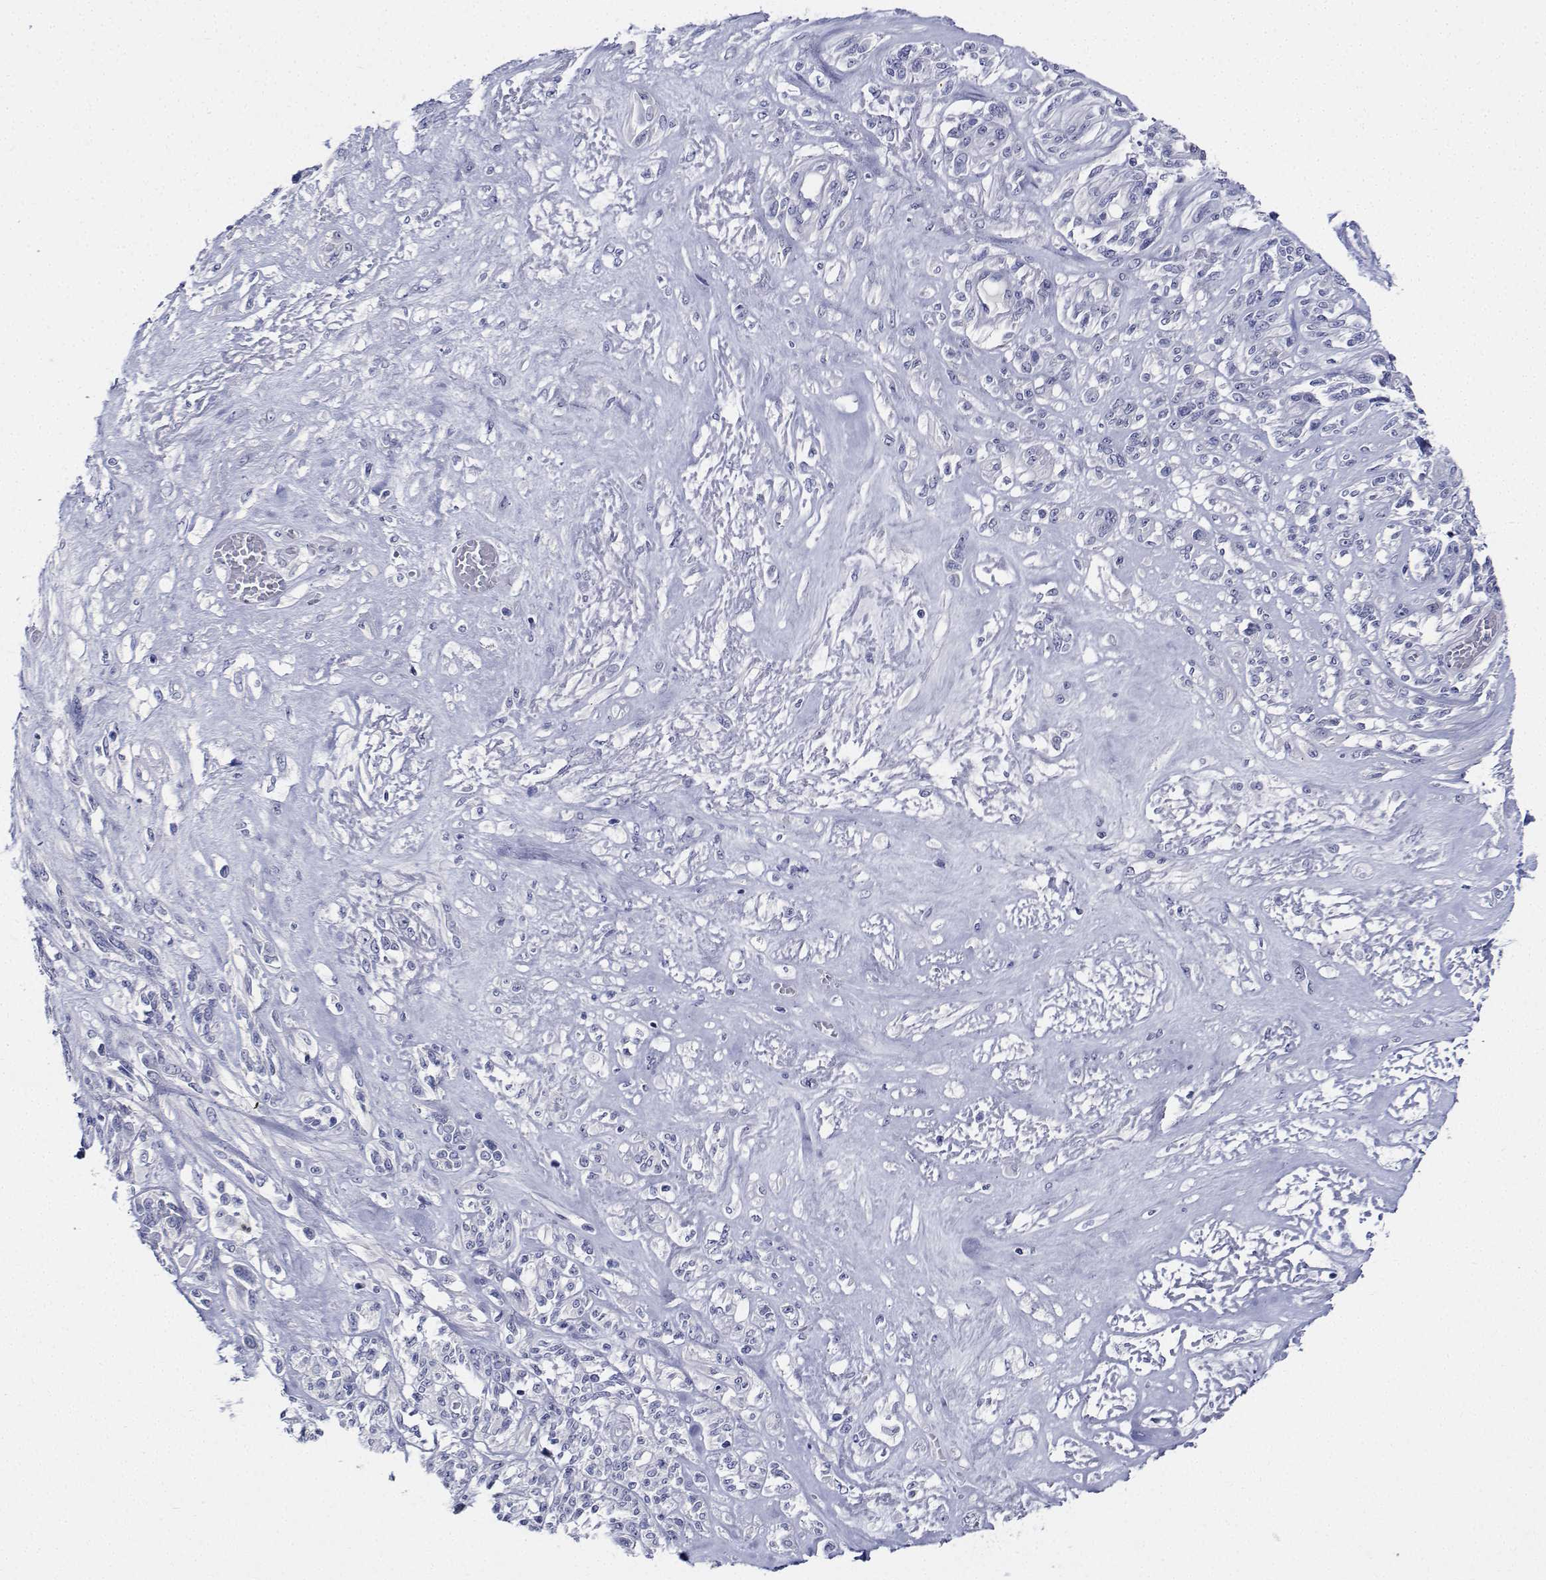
{"staining": {"intensity": "negative", "quantity": "none", "location": "none"}, "tissue": "melanoma", "cell_type": "Tumor cells", "image_type": "cancer", "snomed": [{"axis": "morphology", "description": "Malignant melanoma, NOS"}, {"axis": "topography", "description": "Skin"}], "caption": "There is no significant positivity in tumor cells of melanoma.", "gene": "PLXNA4", "patient": {"sex": "female", "age": 91}}